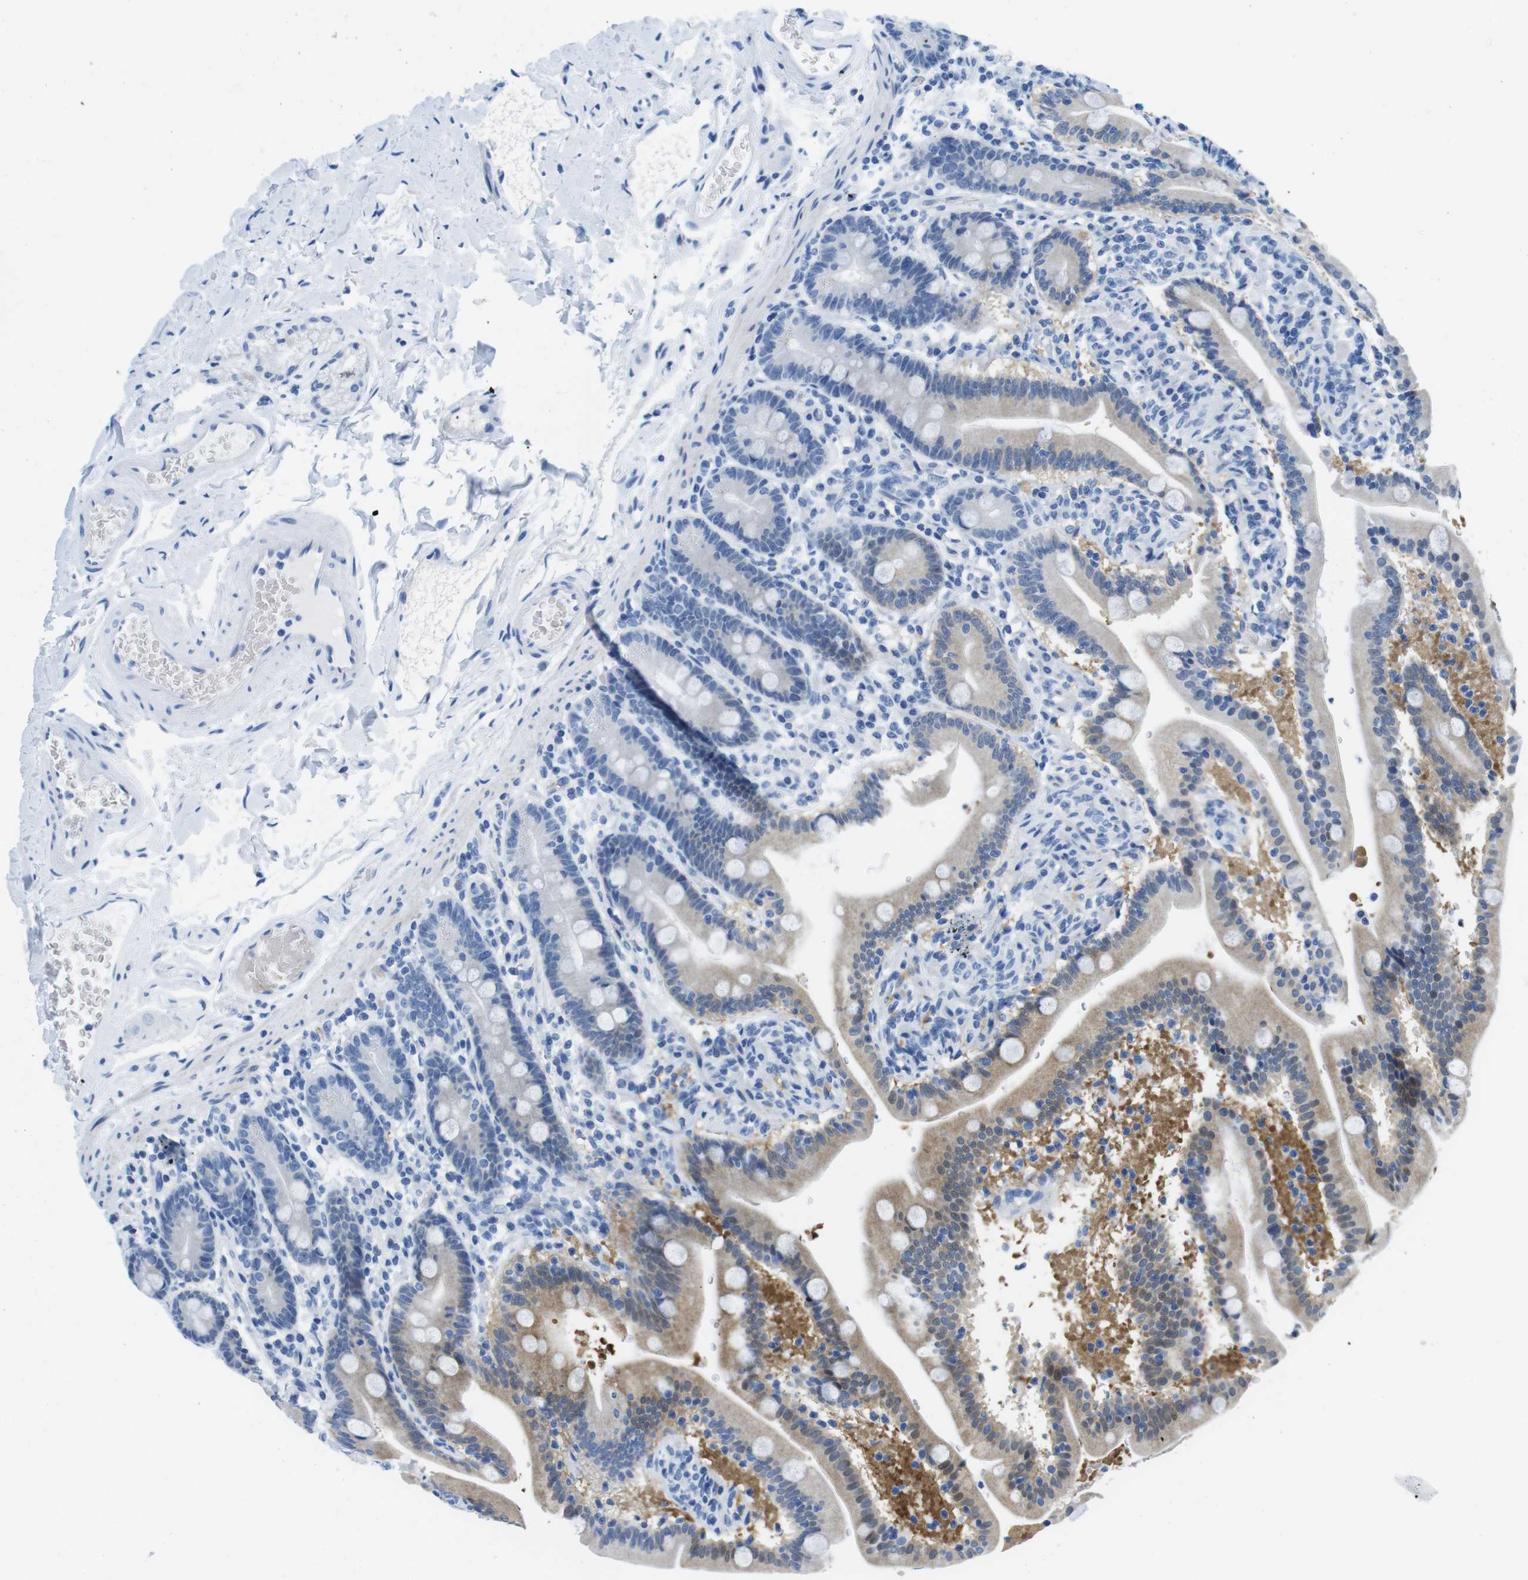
{"staining": {"intensity": "weak", "quantity": "25%-75%", "location": "cytoplasmic/membranous"}, "tissue": "duodenum", "cell_type": "Glandular cells", "image_type": "normal", "snomed": [{"axis": "morphology", "description": "Normal tissue, NOS"}, {"axis": "topography", "description": "Duodenum"}], "caption": "The image demonstrates staining of benign duodenum, revealing weak cytoplasmic/membranous protein positivity (brown color) within glandular cells. (DAB IHC with brightfield microscopy, high magnification).", "gene": "TFAP2C", "patient": {"sex": "male", "age": 54}}